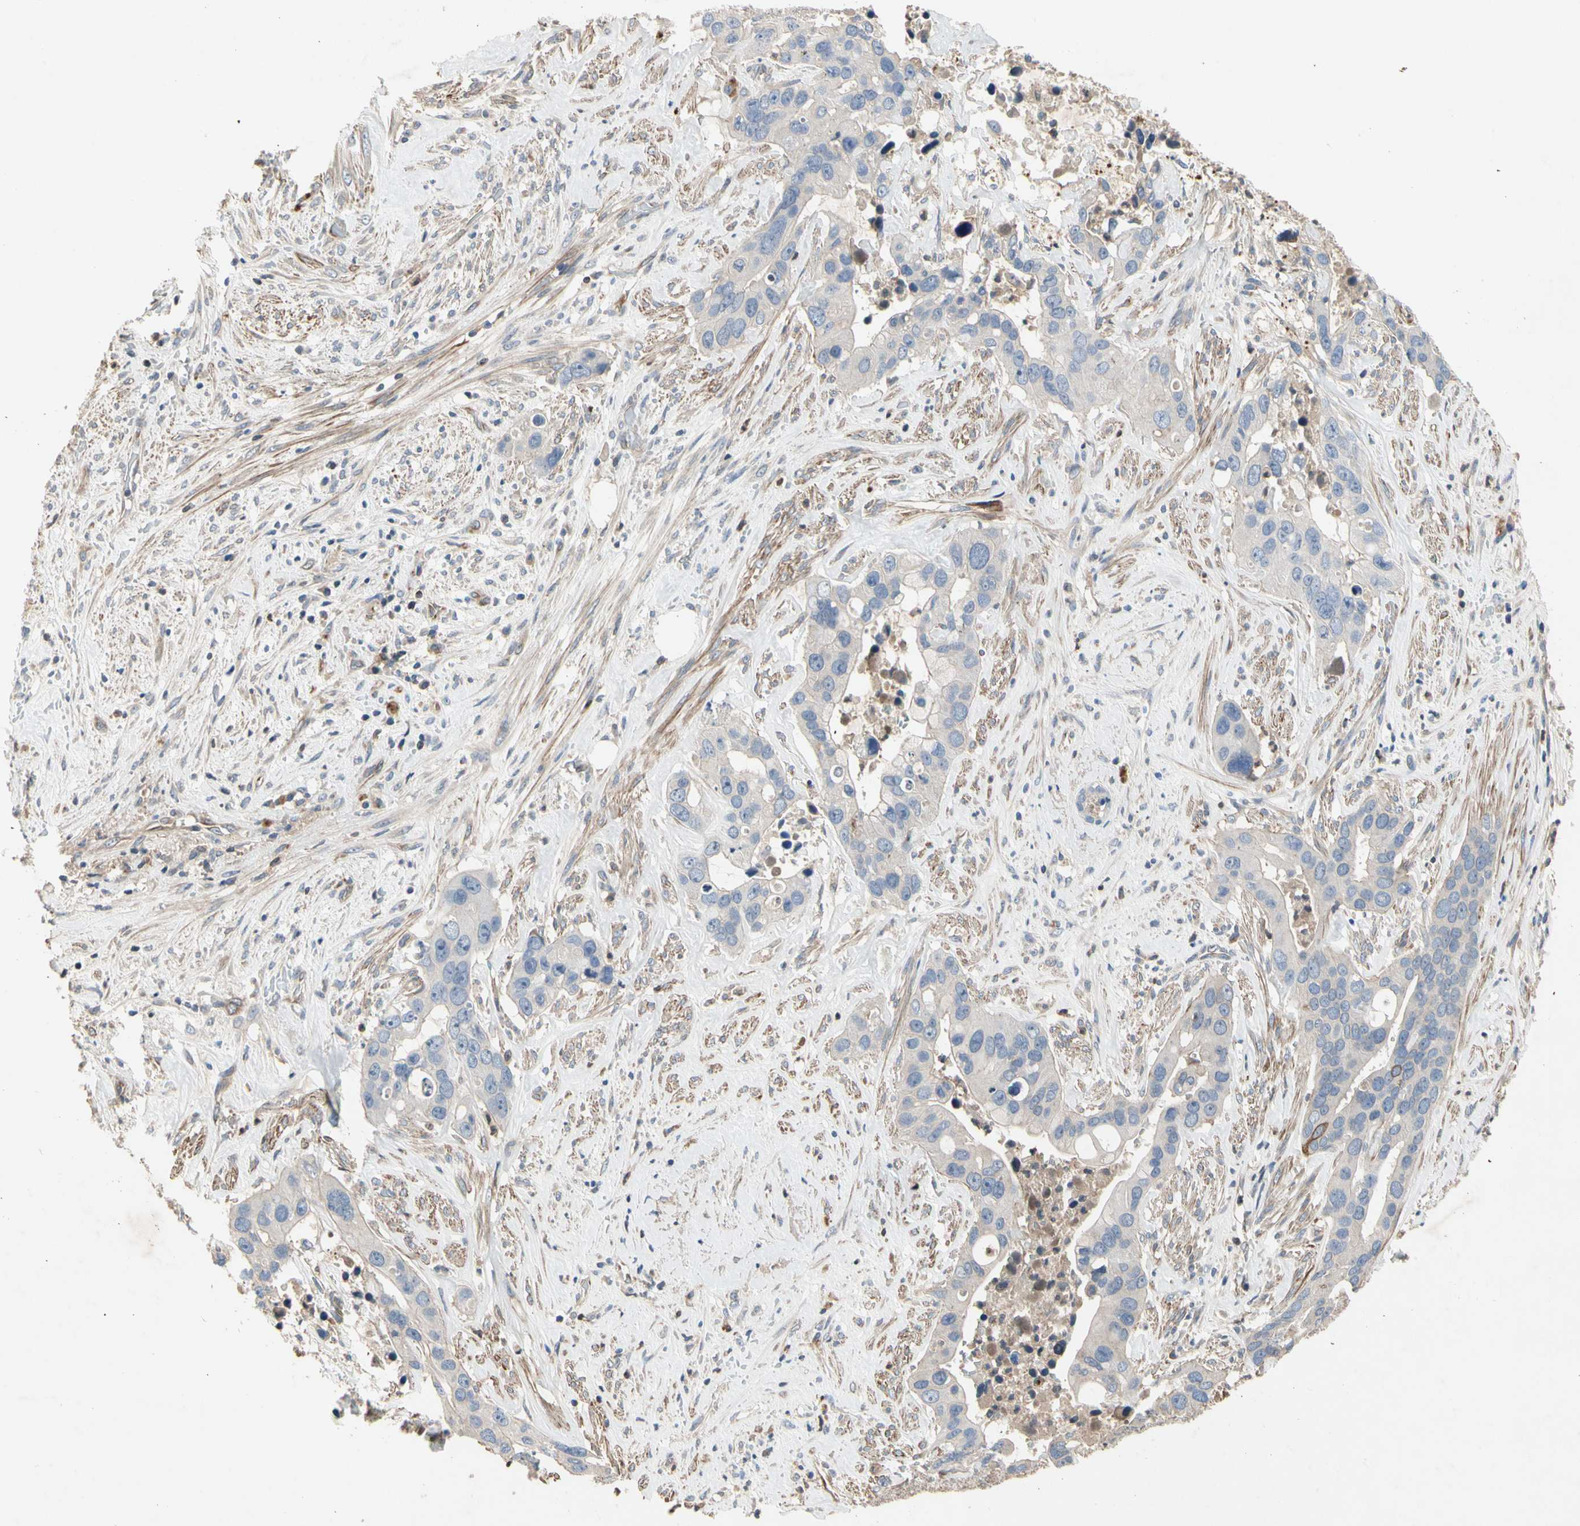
{"staining": {"intensity": "moderate", "quantity": "<25%", "location": "cytoplasmic/membranous"}, "tissue": "liver cancer", "cell_type": "Tumor cells", "image_type": "cancer", "snomed": [{"axis": "morphology", "description": "Cholangiocarcinoma"}, {"axis": "topography", "description": "Liver"}], "caption": "Immunohistochemical staining of liver cancer (cholangiocarcinoma) displays moderate cytoplasmic/membranous protein staining in approximately <25% of tumor cells.", "gene": "CRTAC1", "patient": {"sex": "female", "age": 65}}